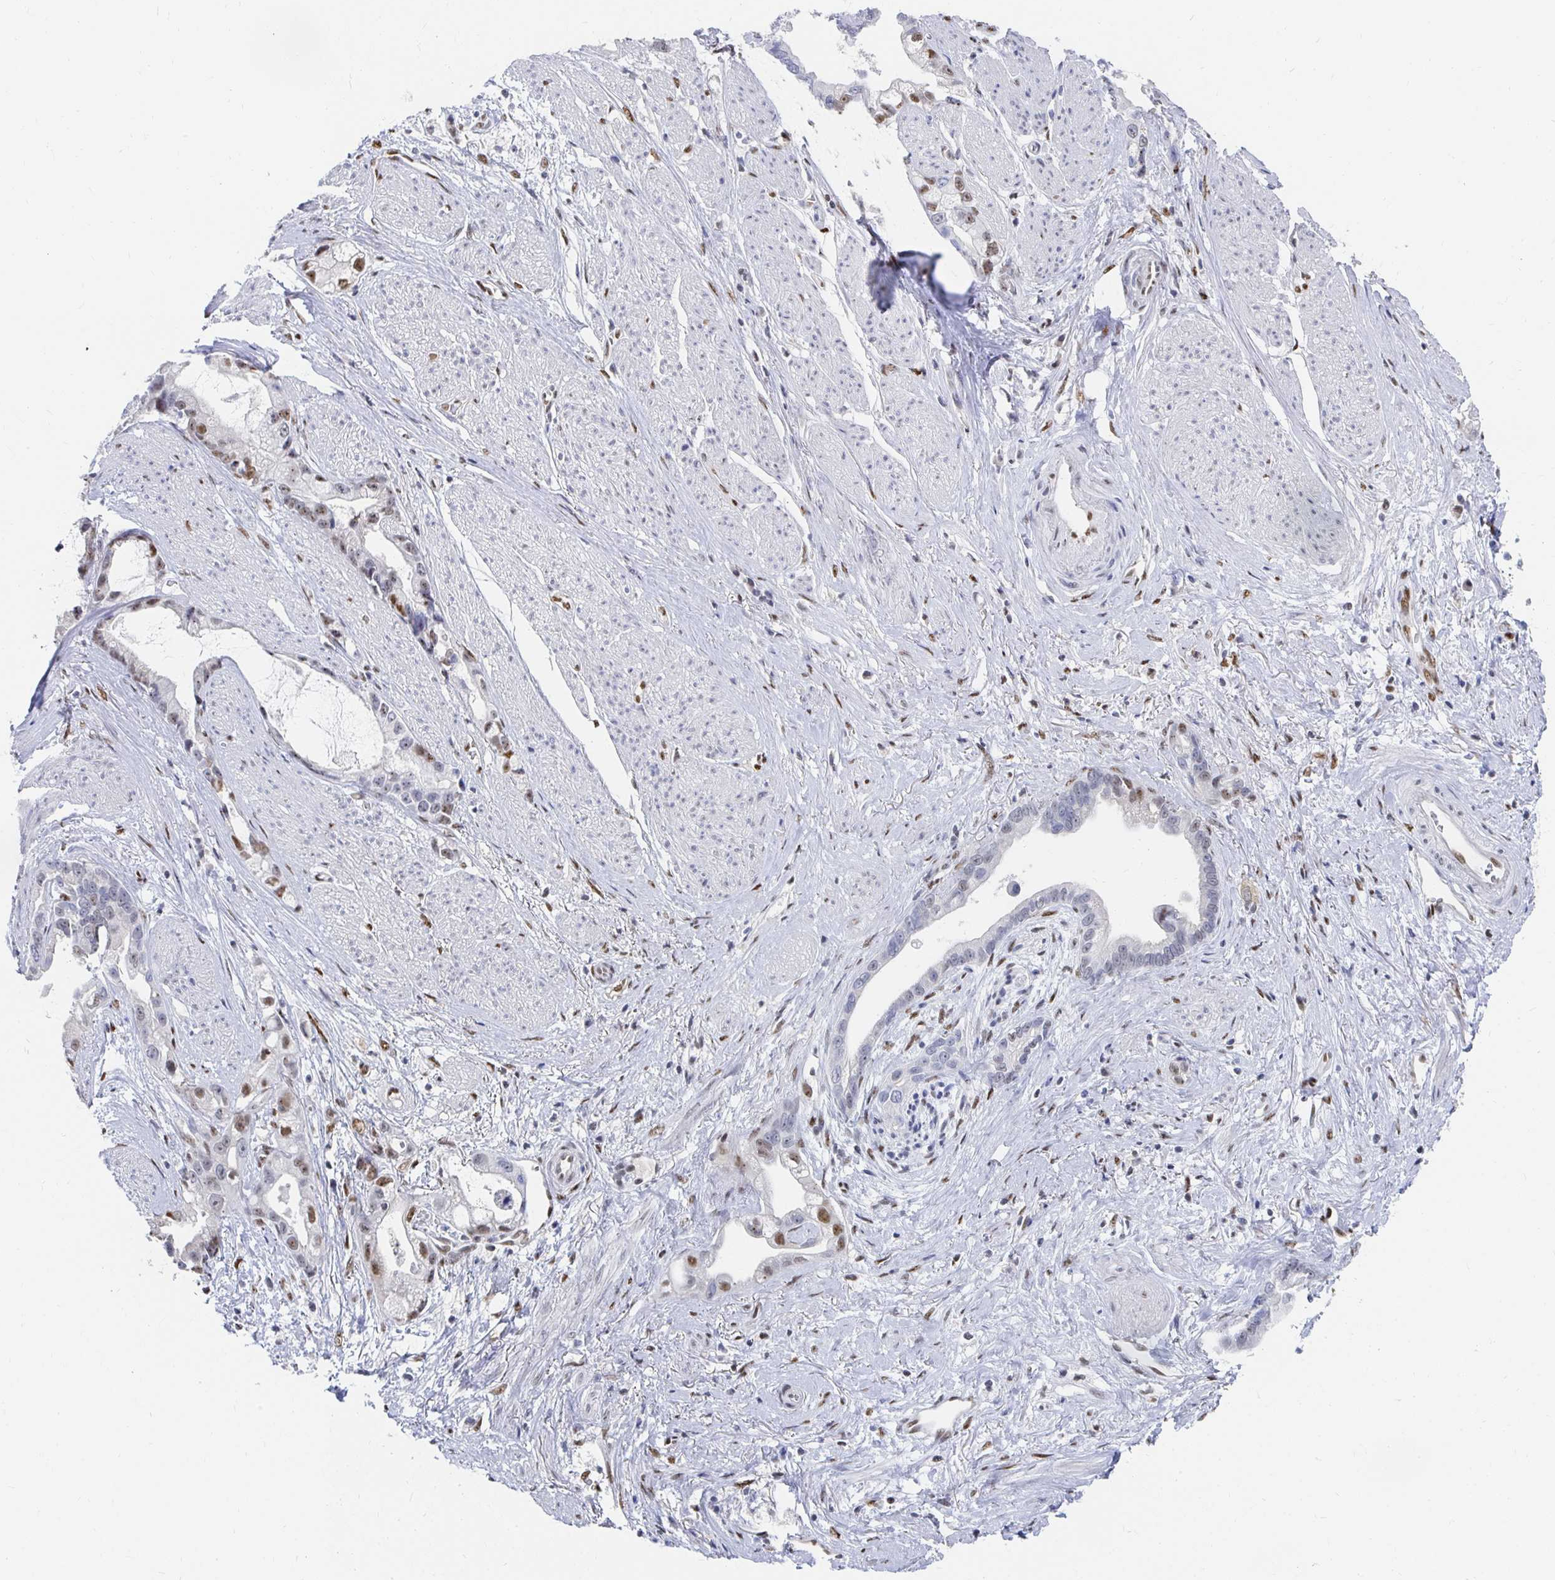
{"staining": {"intensity": "moderate", "quantity": "25%-75%", "location": "nuclear"}, "tissue": "stomach cancer", "cell_type": "Tumor cells", "image_type": "cancer", "snomed": [{"axis": "morphology", "description": "Adenocarcinoma, NOS"}, {"axis": "topography", "description": "Stomach"}], "caption": "A brown stain shows moderate nuclear staining of a protein in human stomach cancer (adenocarcinoma) tumor cells.", "gene": "CLIC3", "patient": {"sex": "male", "age": 55}}